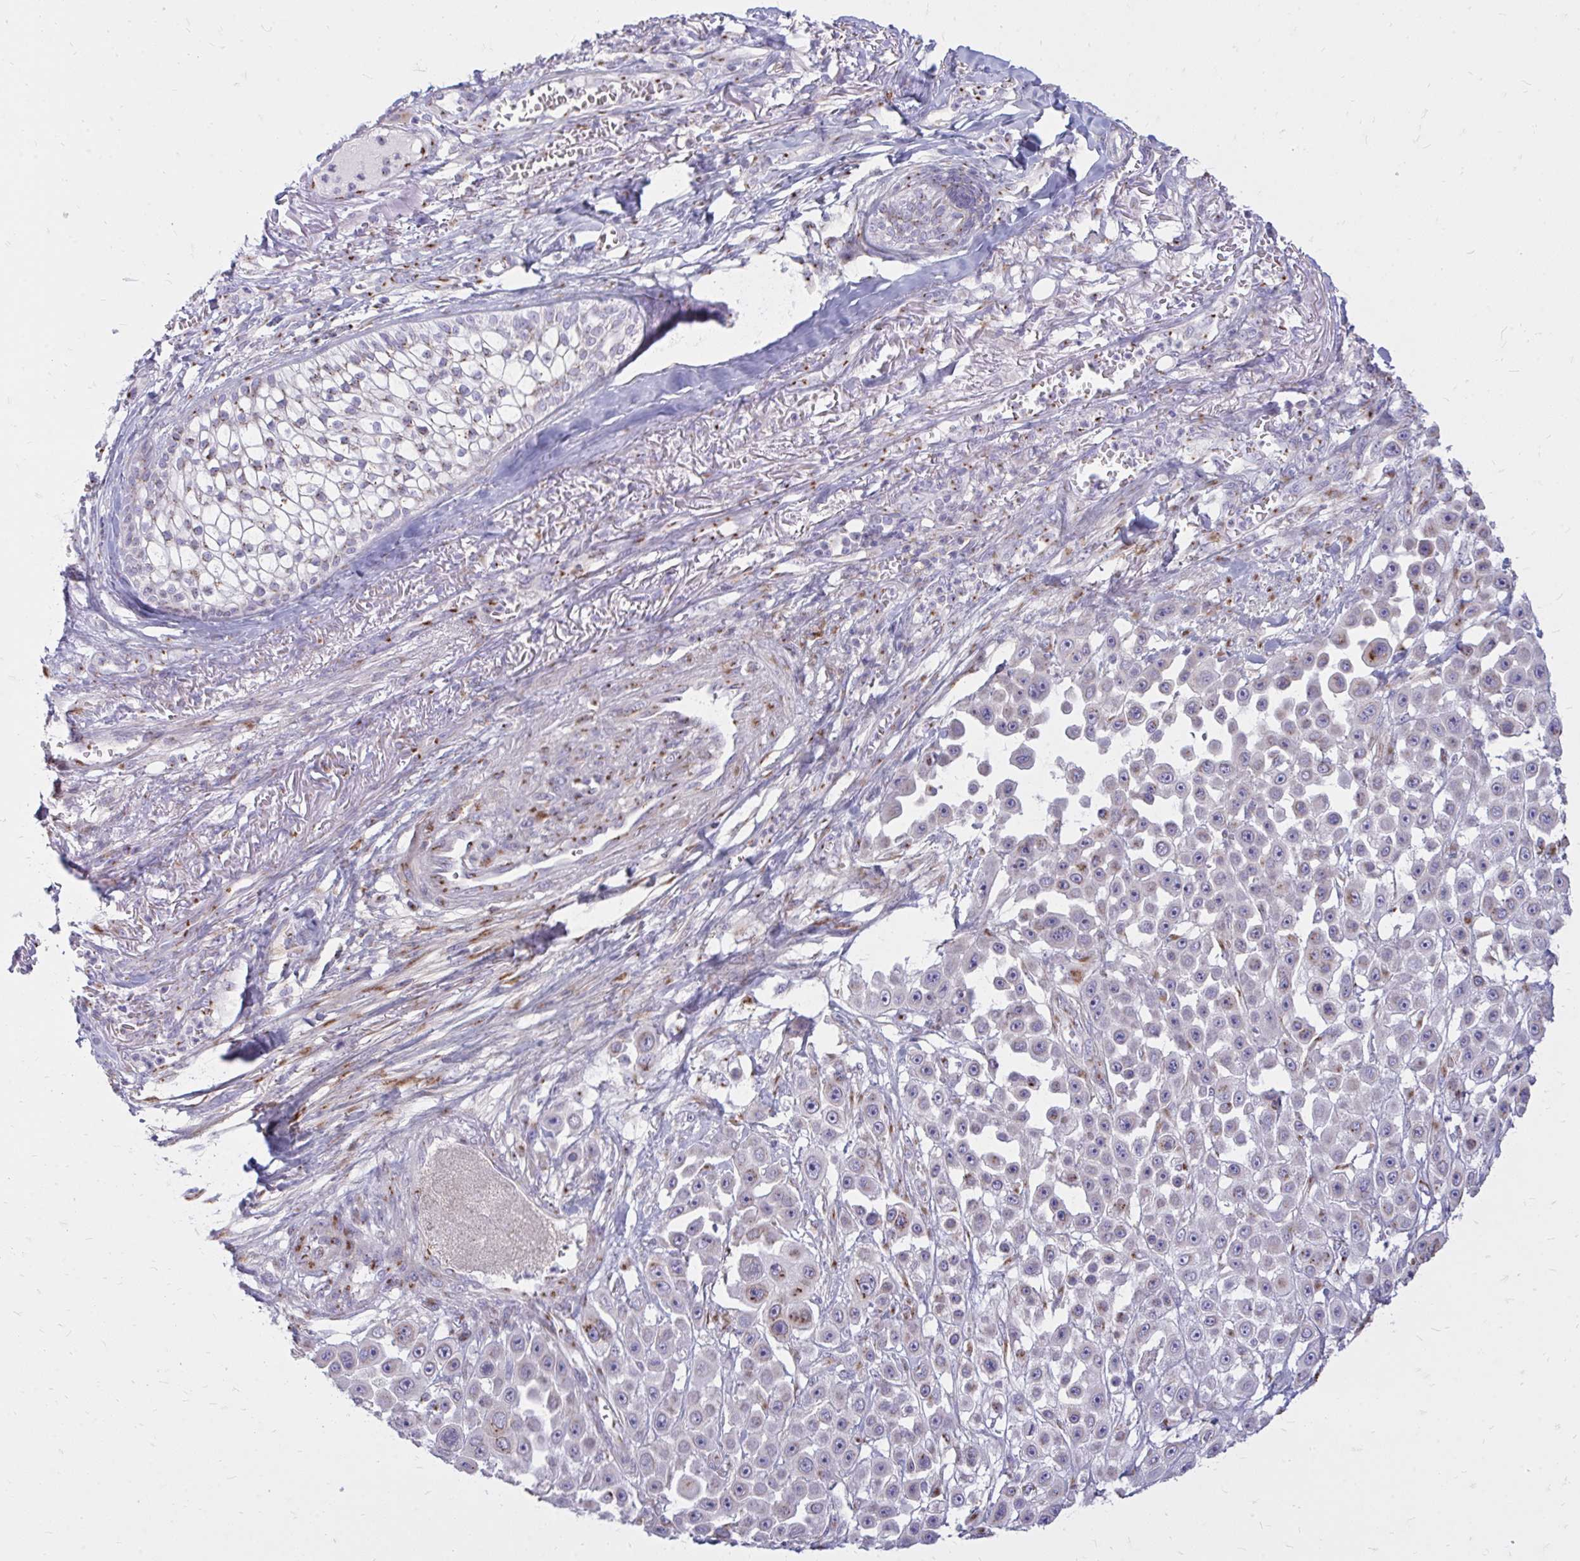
{"staining": {"intensity": "moderate", "quantity": "25%-75%", "location": "cytoplasmic/membranous"}, "tissue": "skin cancer", "cell_type": "Tumor cells", "image_type": "cancer", "snomed": [{"axis": "morphology", "description": "Squamous cell carcinoma, NOS"}, {"axis": "topography", "description": "Skin"}], "caption": "IHC of squamous cell carcinoma (skin) reveals medium levels of moderate cytoplasmic/membranous staining in about 25%-75% of tumor cells.", "gene": "RAB6B", "patient": {"sex": "male", "age": 67}}